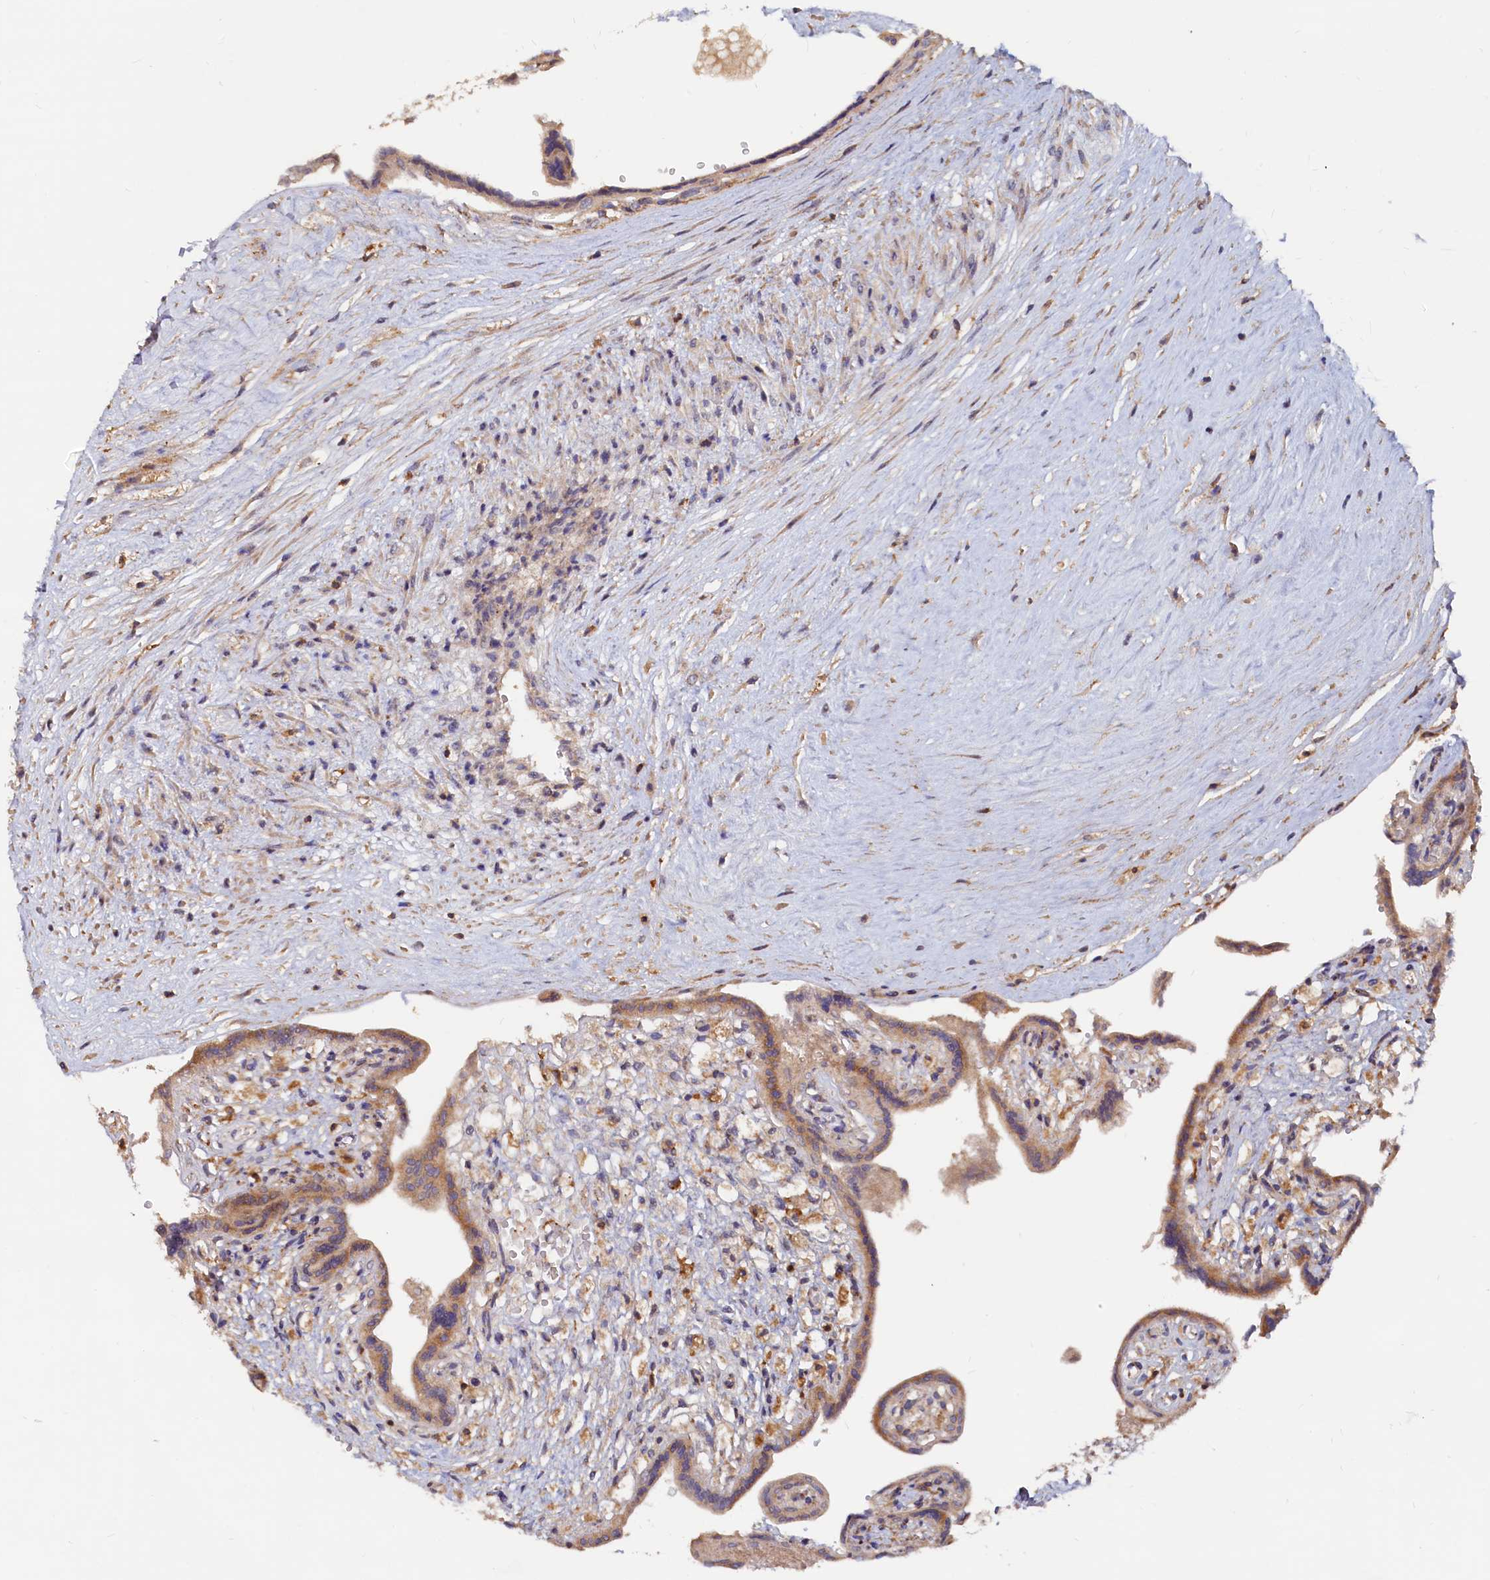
{"staining": {"intensity": "strong", "quantity": "25%-75%", "location": "cytoplasmic/membranous"}, "tissue": "placenta", "cell_type": "Trophoblastic cells", "image_type": "normal", "snomed": [{"axis": "morphology", "description": "Normal tissue, NOS"}, {"axis": "topography", "description": "Placenta"}], "caption": "A high amount of strong cytoplasmic/membranous staining is present in about 25%-75% of trophoblastic cells in benign placenta. (DAB (3,3'-diaminobenzidine) IHC, brown staining for protein, blue staining for nuclei).", "gene": "RGS7BP", "patient": {"sex": "female", "age": 37}}